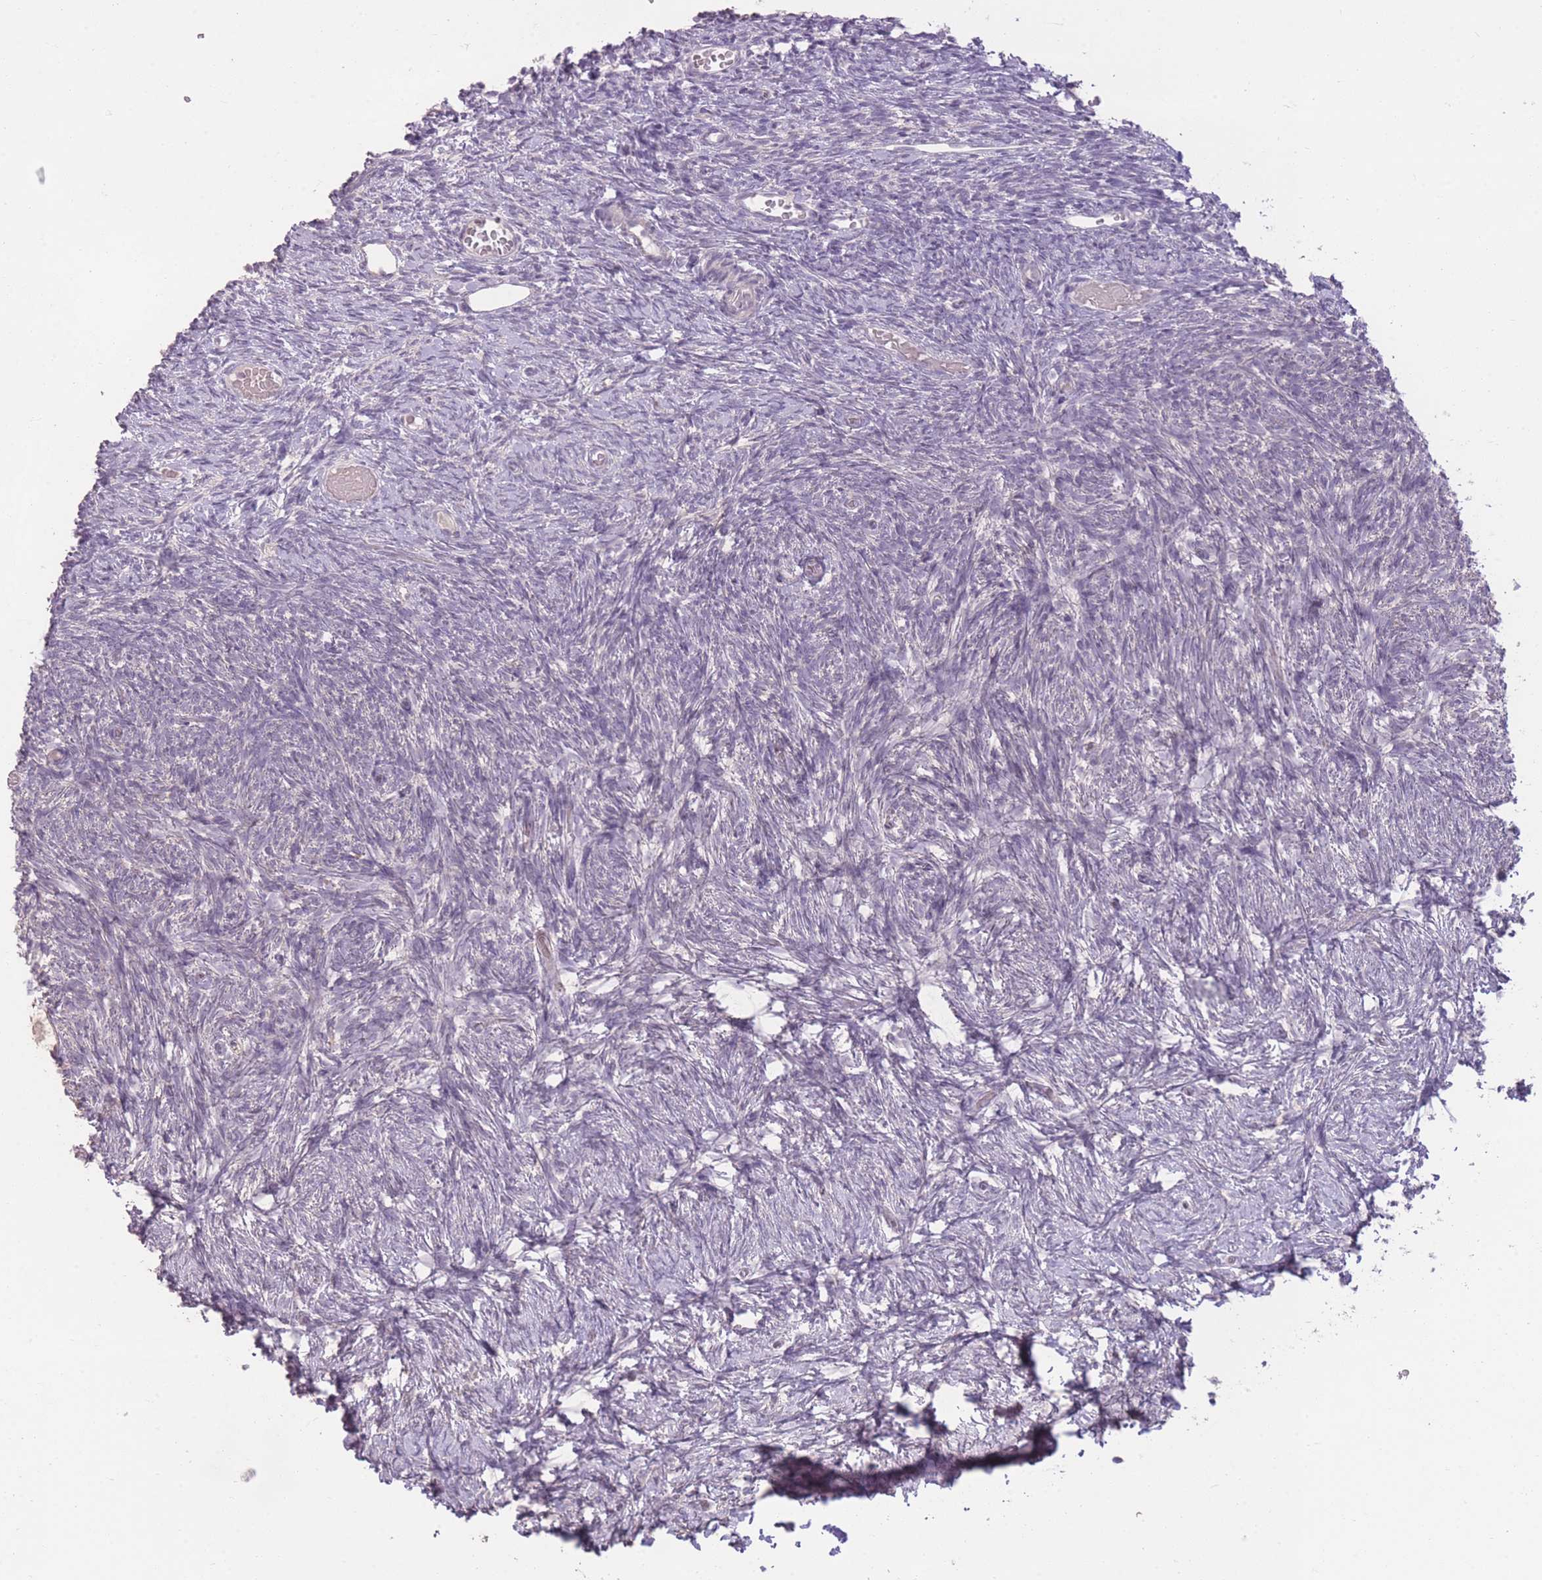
{"staining": {"intensity": "negative", "quantity": "none", "location": "none"}, "tissue": "ovary", "cell_type": "Ovarian stroma cells", "image_type": "normal", "snomed": [{"axis": "morphology", "description": "Normal tissue, NOS"}, {"axis": "topography", "description": "Ovary"}], "caption": "This is an IHC micrograph of benign human ovary. There is no staining in ovarian stroma cells.", "gene": "ZBTB24", "patient": {"sex": "female", "age": 39}}